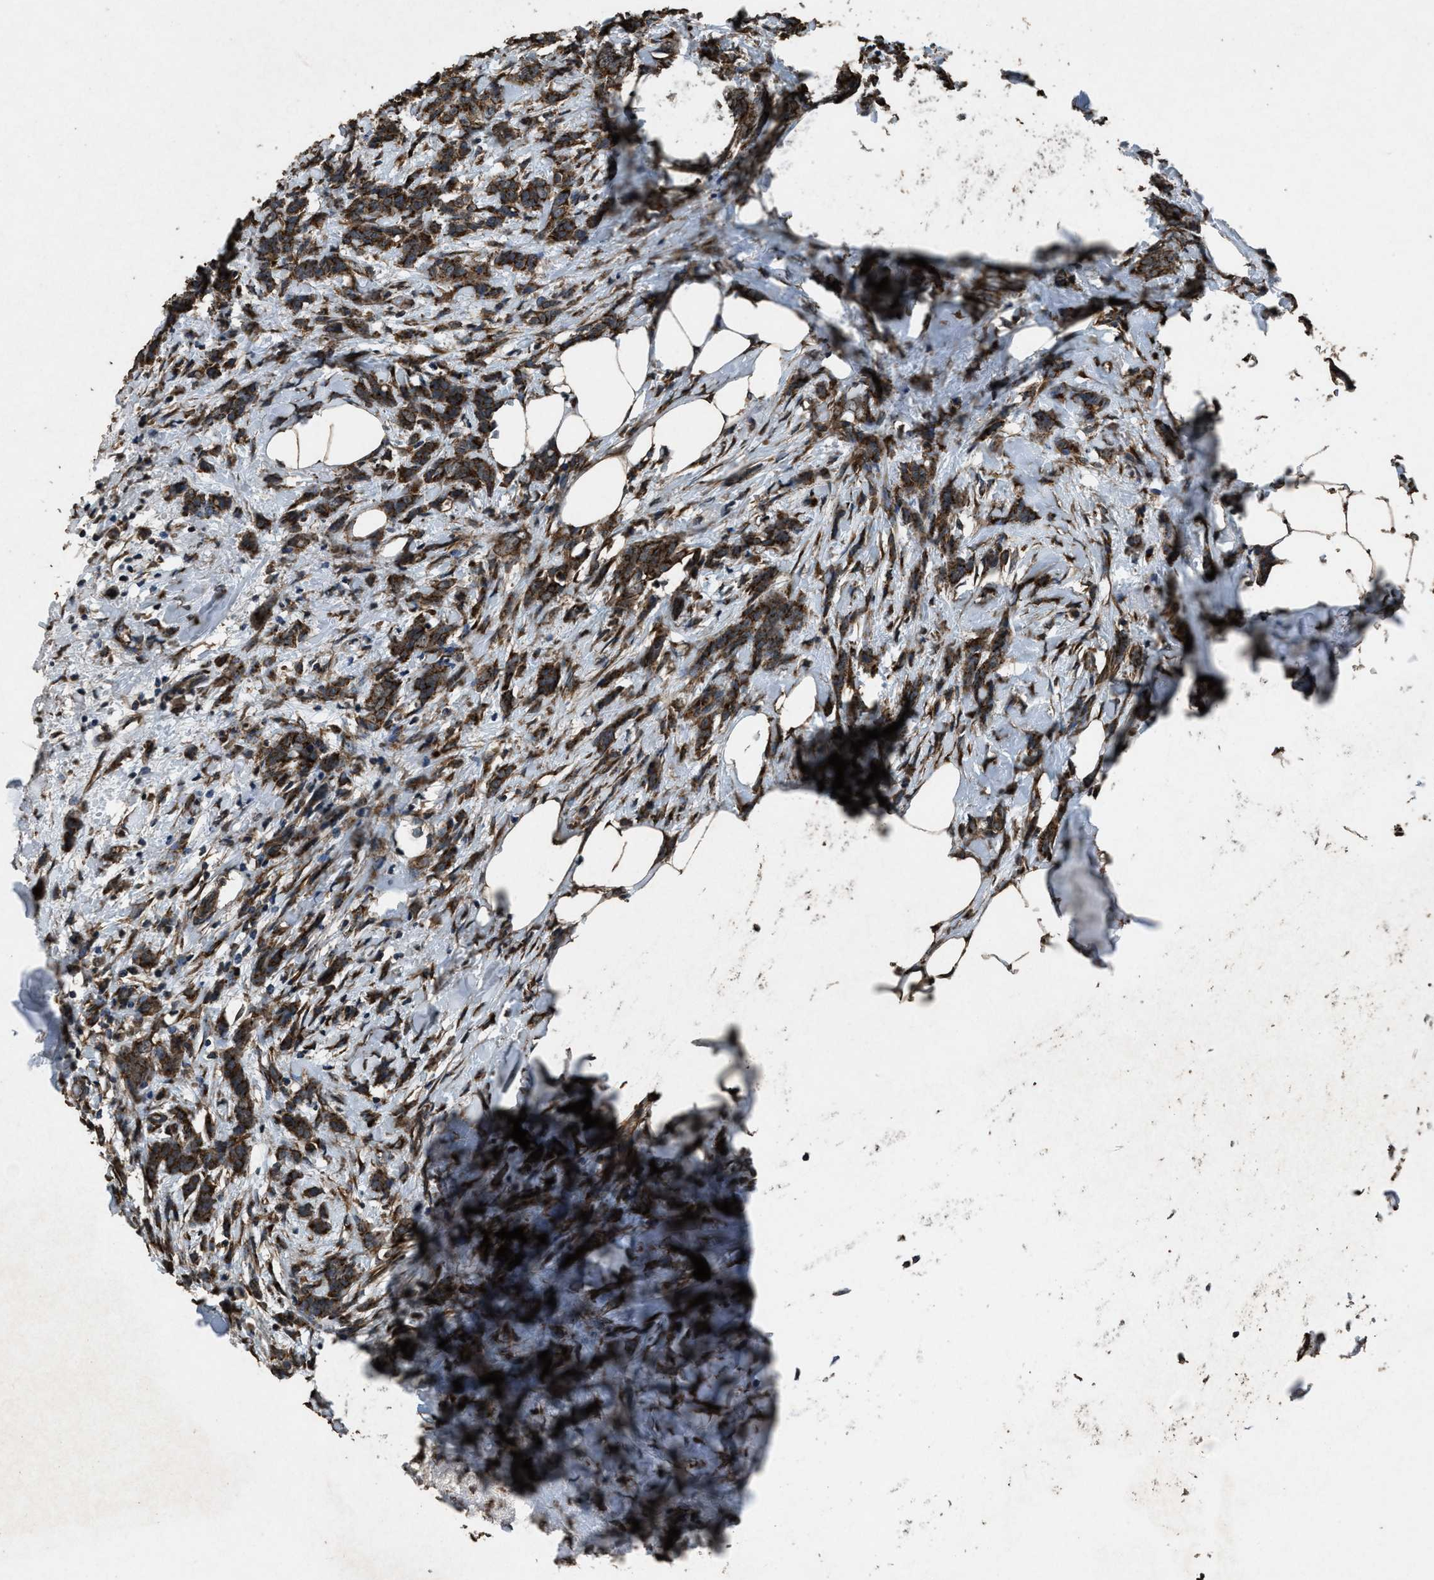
{"staining": {"intensity": "moderate", "quantity": ">75%", "location": "cytoplasmic/membranous"}, "tissue": "breast cancer", "cell_type": "Tumor cells", "image_type": "cancer", "snomed": [{"axis": "morphology", "description": "Lobular carcinoma, in situ"}, {"axis": "morphology", "description": "Lobular carcinoma"}, {"axis": "topography", "description": "Breast"}], "caption": "Immunohistochemistry image of neoplastic tissue: lobular carcinoma in situ (breast) stained using immunohistochemistry exhibits medium levels of moderate protein expression localized specifically in the cytoplasmic/membranous of tumor cells, appearing as a cytoplasmic/membranous brown color.", "gene": "SLC38A10", "patient": {"sex": "female", "age": 41}}